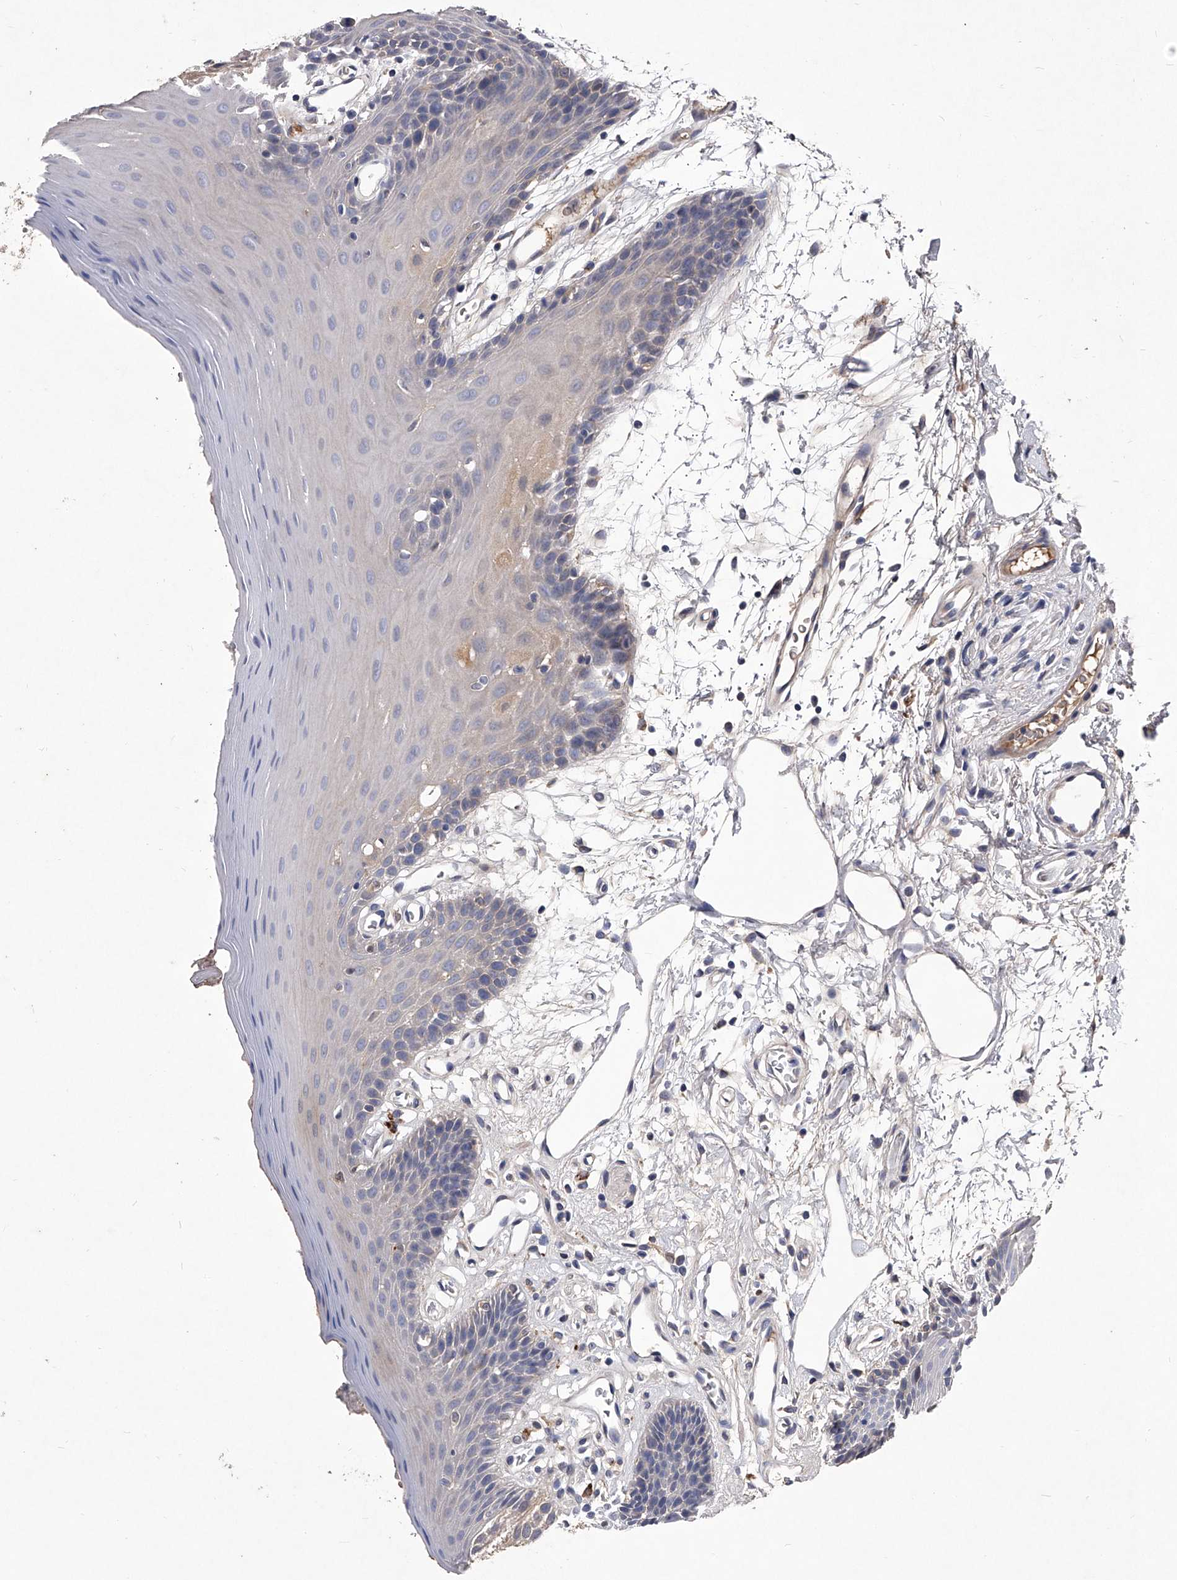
{"staining": {"intensity": "weak", "quantity": "<25%", "location": "cytoplasmic/membranous"}, "tissue": "oral mucosa", "cell_type": "Squamous epithelial cells", "image_type": "normal", "snomed": [{"axis": "morphology", "description": "Normal tissue, NOS"}, {"axis": "morphology", "description": "Squamous cell carcinoma, NOS"}, {"axis": "topography", "description": "Skeletal muscle"}, {"axis": "topography", "description": "Oral tissue"}, {"axis": "topography", "description": "Salivary gland"}, {"axis": "topography", "description": "Head-Neck"}], "caption": "Histopathology image shows no protein positivity in squamous epithelial cells of unremarkable oral mucosa.", "gene": "C5", "patient": {"sex": "male", "age": 54}}